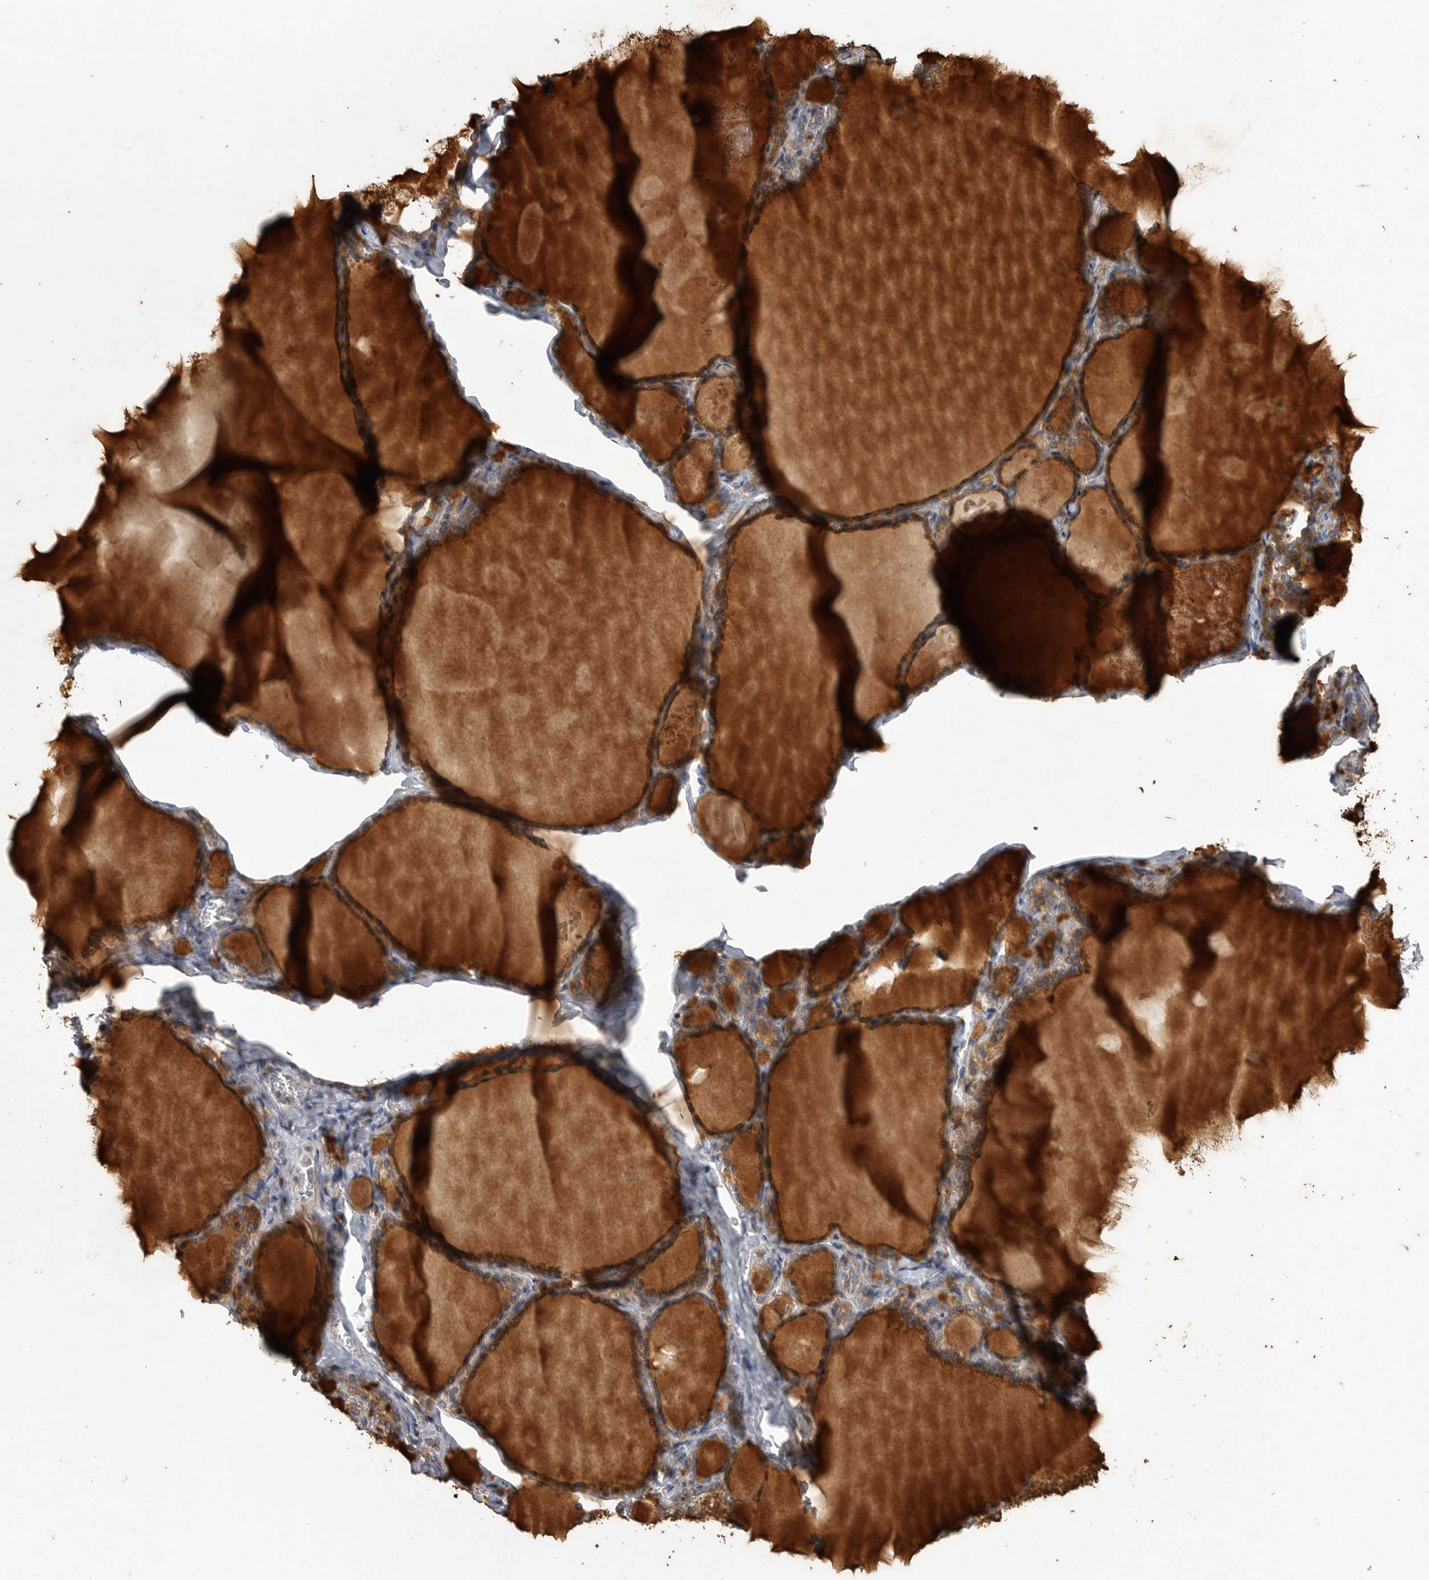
{"staining": {"intensity": "weak", "quantity": ">75%", "location": "cytoplasmic/membranous"}, "tissue": "thyroid gland", "cell_type": "Glandular cells", "image_type": "normal", "snomed": [{"axis": "morphology", "description": "Normal tissue, NOS"}, {"axis": "topography", "description": "Thyroid gland"}], "caption": "Protein staining displays weak cytoplasmic/membranous positivity in approximately >75% of glandular cells in unremarkable thyroid gland. The staining was performed using DAB to visualize the protein expression in brown, while the nuclei were stained in blue with hematoxylin (Magnification: 20x).", "gene": "MINPP1", "patient": {"sex": "male", "age": 56}}